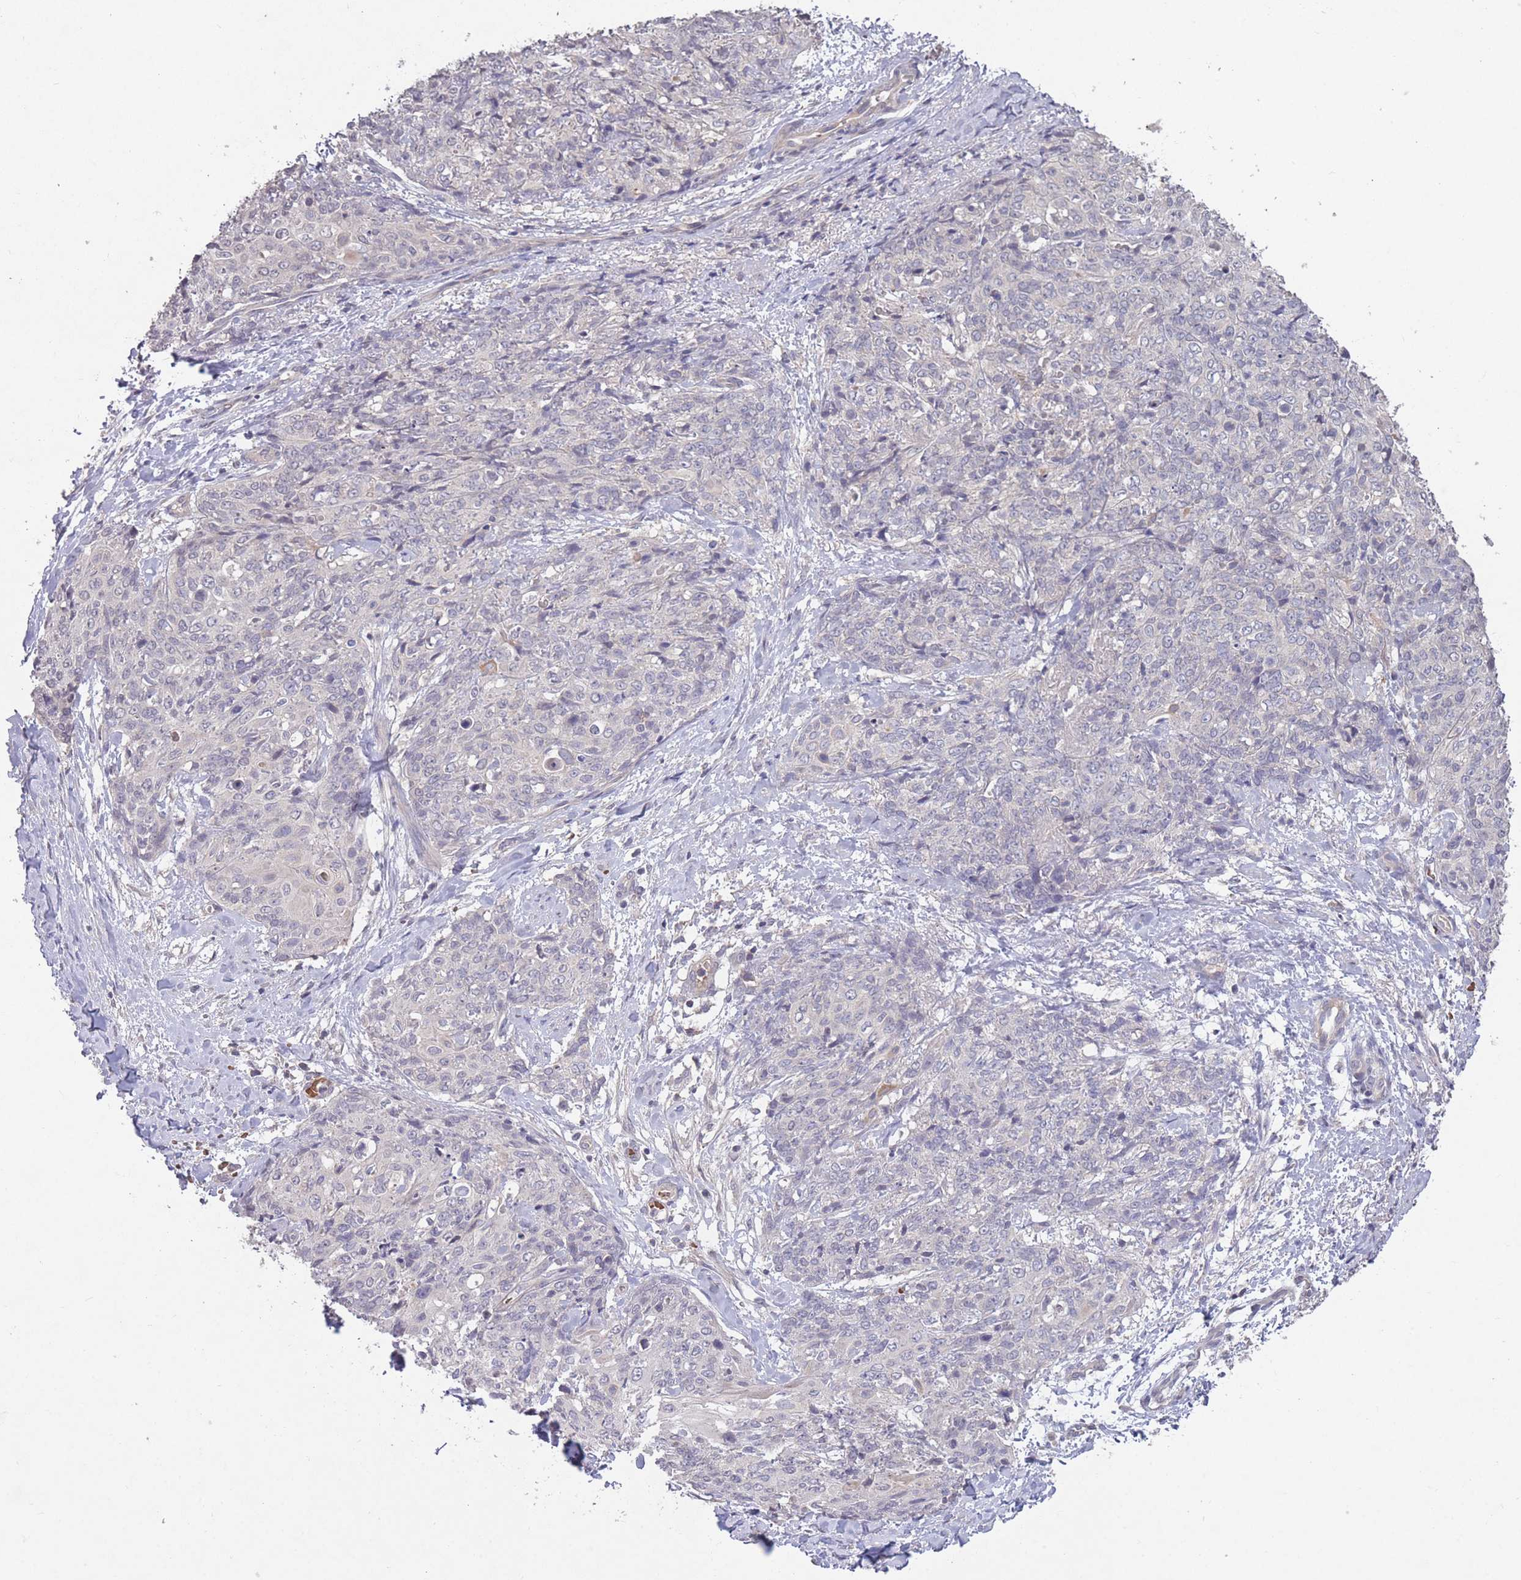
{"staining": {"intensity": "negative", "quantity": "none", "location": "none"}, "tissue": "skin cancer", "cell_type": "Tumor cells", "image_type": "cancer", "snomed": [{"axis": "morphology", "description": "Squamous cell carcinoma, NOS"}, {"axis": "topography", "description": "Skin"}, {"axis": "topography", "description": "Vulva"}], "caption": "Immunohistochemistry (IHC) histopathology image of neoplastic tissue: human squamous cell carcinoma (skin) stained with DAB (3,3'-diaminobenzidine) exhibits no significant protein expression in tumor cells. (DAB IHC visualized using brightfield microscopy, high magnification).", "gene": "ADCYAP1R1", "patient": {"sex": "female", "age": 85}}